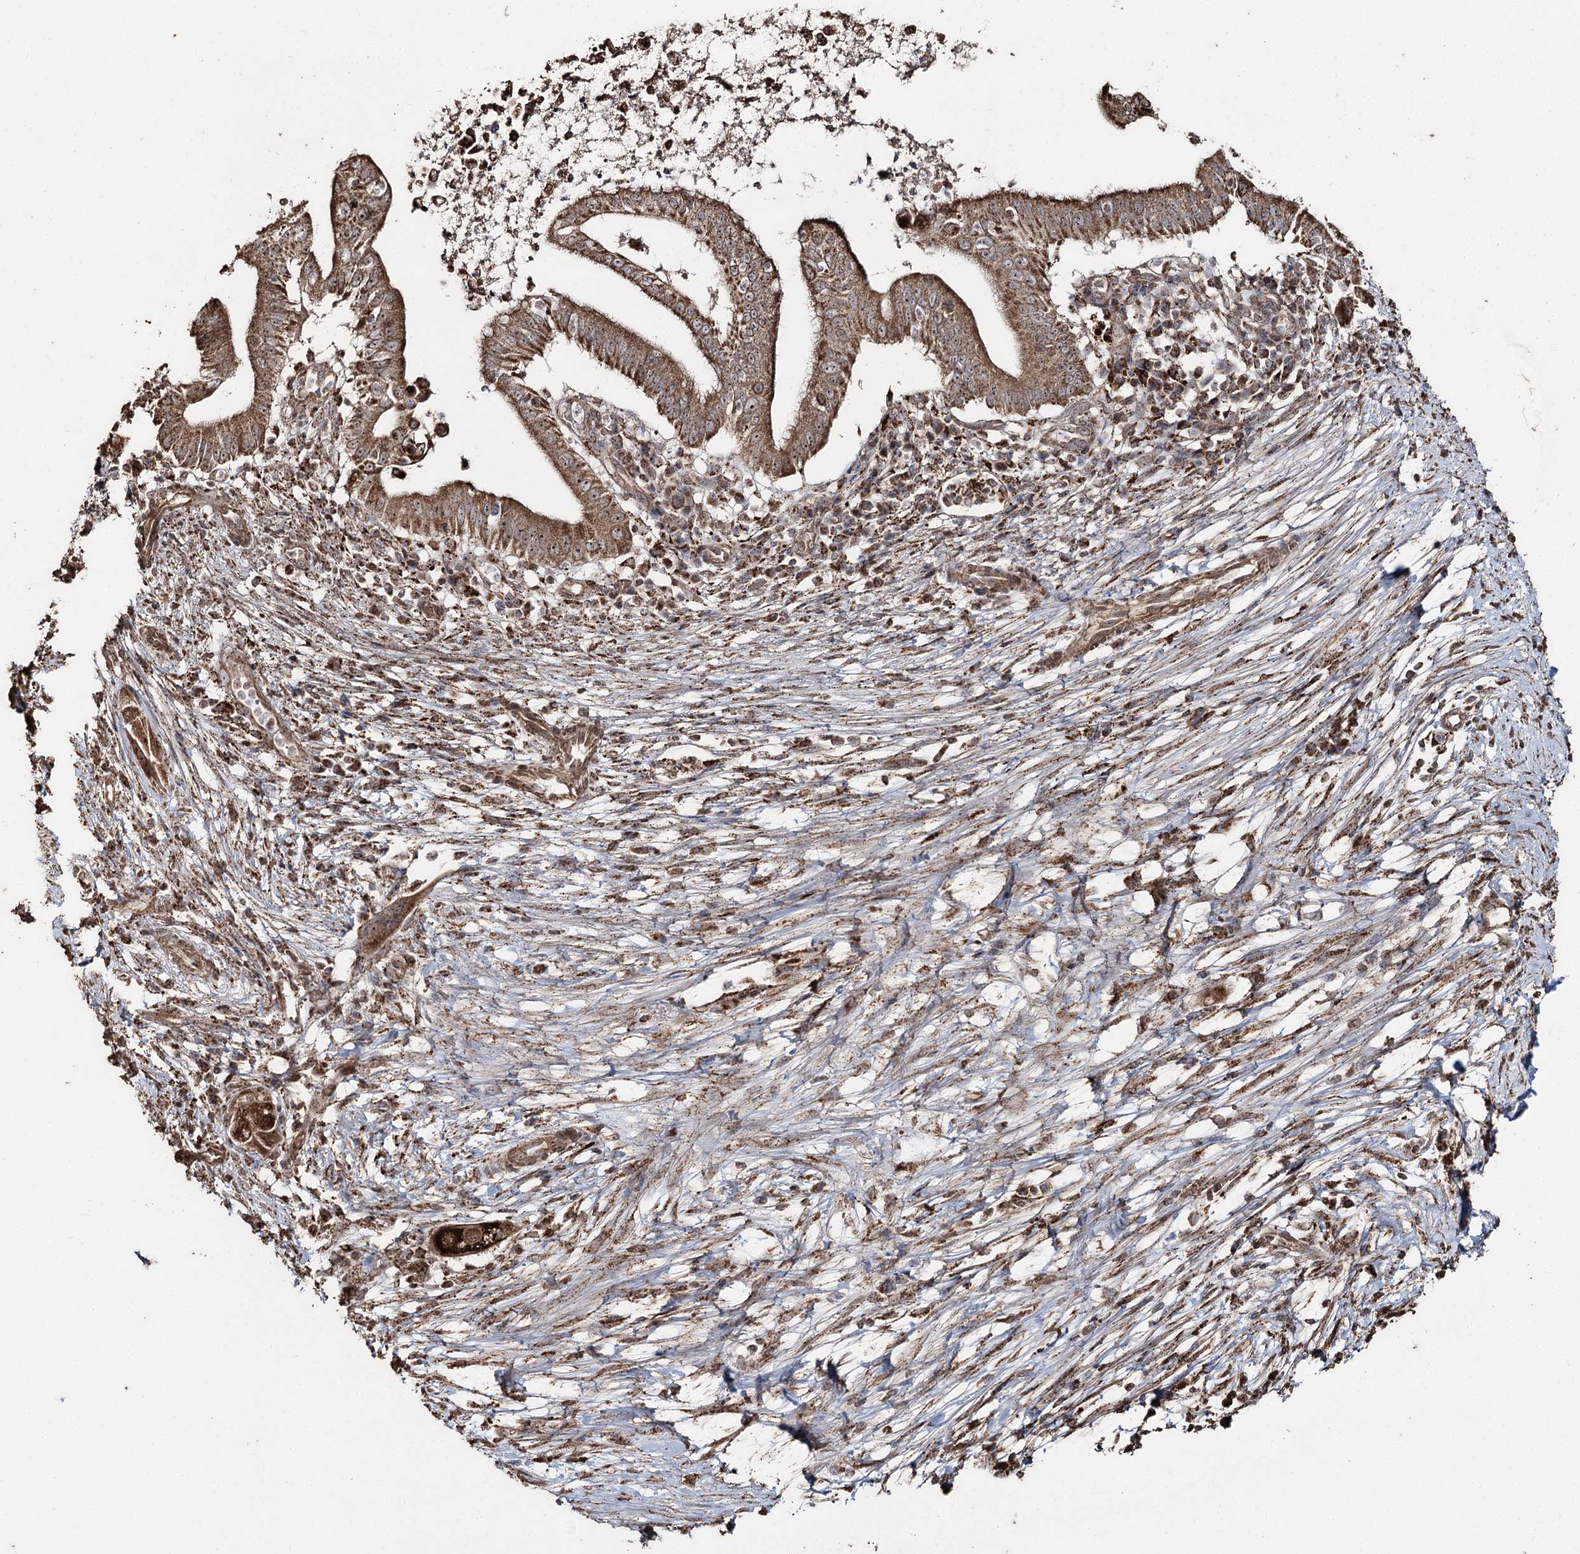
{"staining": {"intensity": "moderate", "quantity": ">75%", "location": "cytoplasmic/membranous,nuclear"}, "tissue": "pancreatic cancer", "cell_type": "Tumor cells", "image_type": "cancer", "snomed": [{"axis": "morphology", "description": "Adenocarcinoma, NOS"}, {"axis": "topography", "description": "Pancreas"}], "caption": "Pancreatic cancer stained with a brown dye displays moderate cytoplasmic/membranous and nuclear positive positivity in approximately >75% of tumor cells.", "gene": "SLF2", "patient": {"sex": "male", "age": 68}}